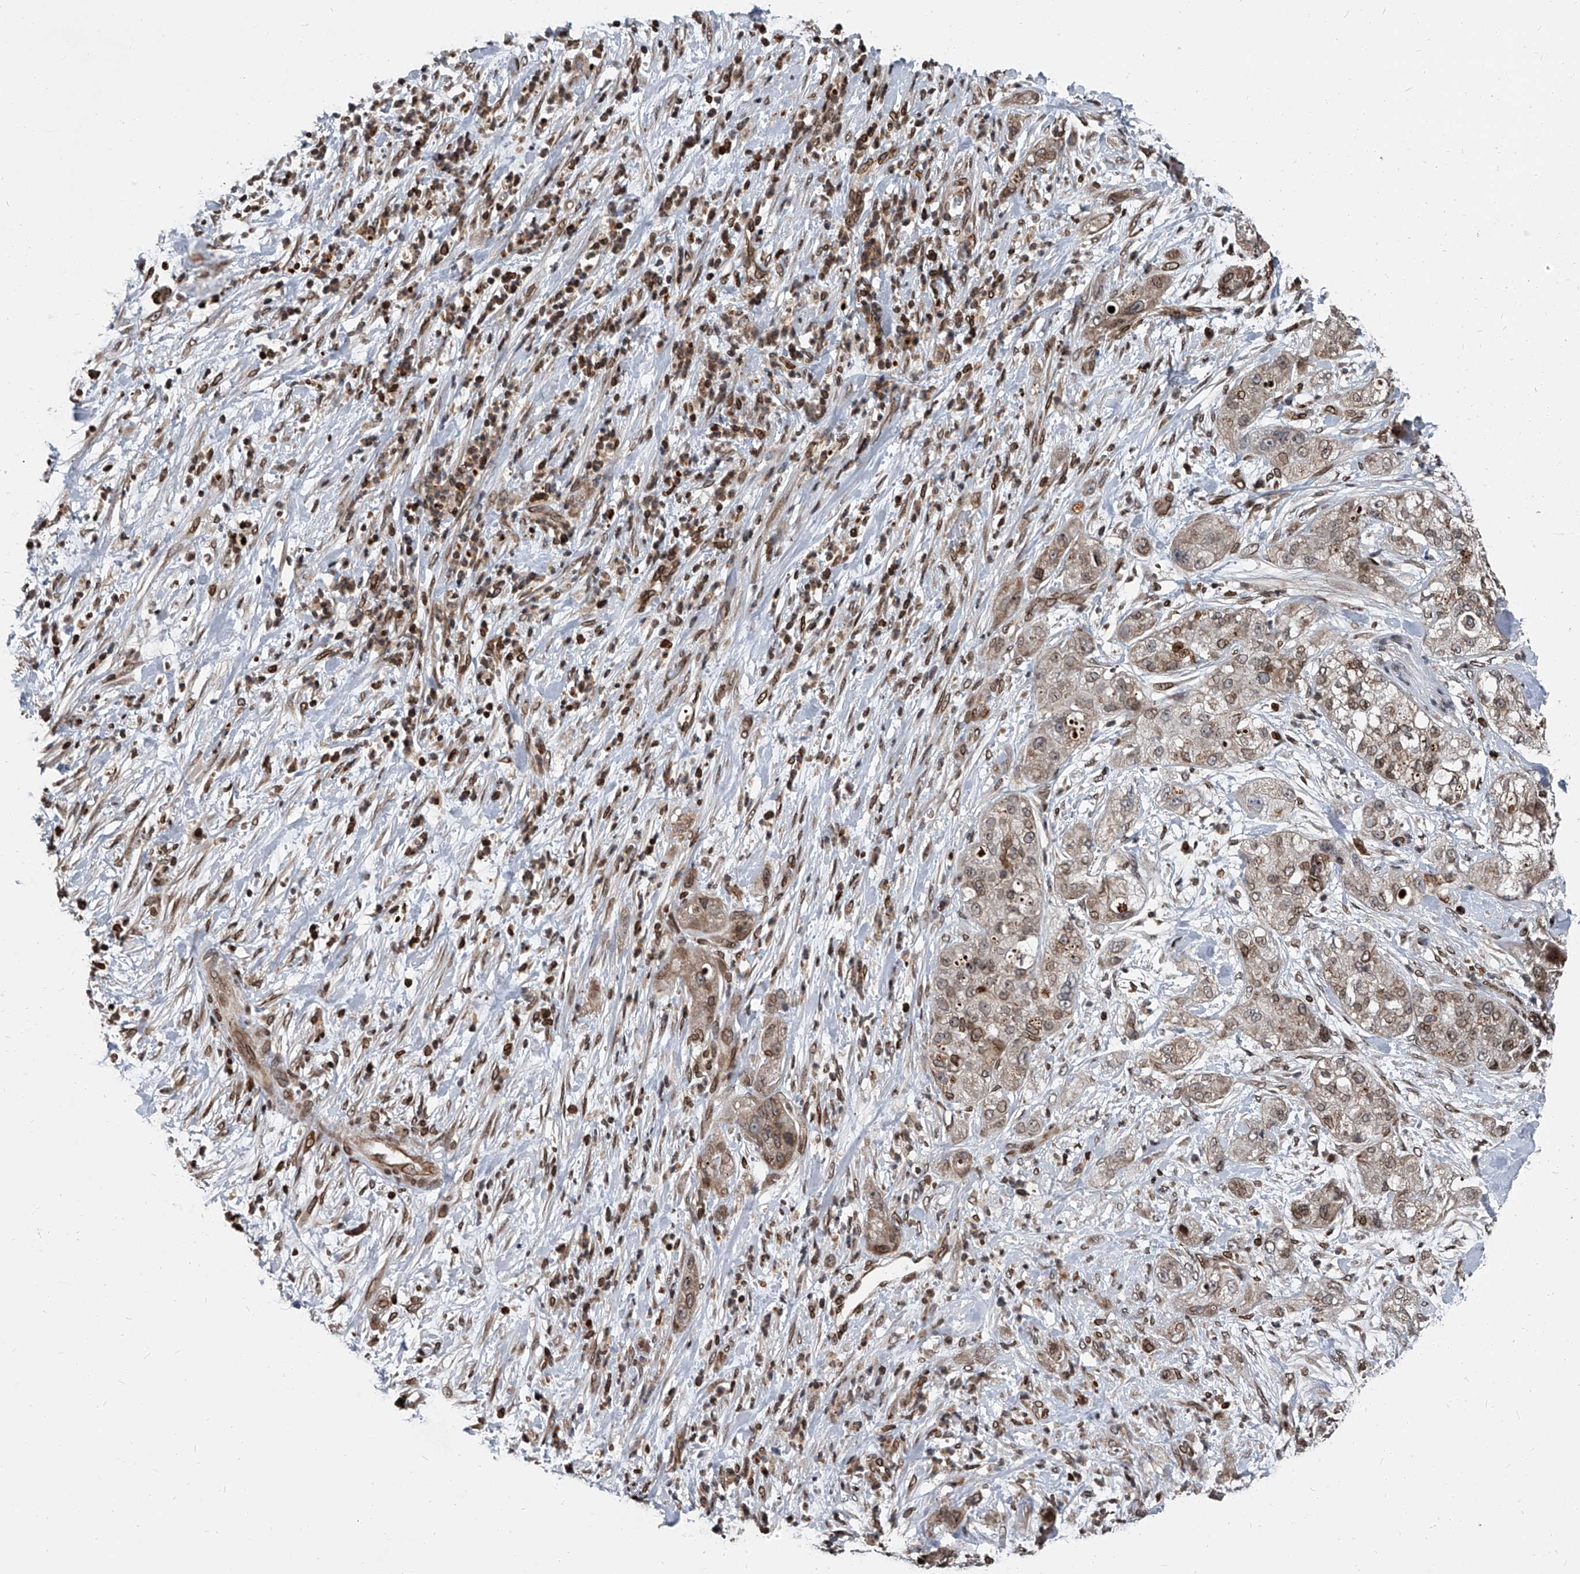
{"staining": {"intensity": "weak", "quantity": ">75%", "location": "cytoplasmic/membranous,nuclear"}, "tissue": "pancreatic cancer", "cell_type": "Tumor cells", "image_type": "cancer", "snomed": [{"axis": "morphology", "description": "Adenocarcinoma, NOS"}, {"axis": "topography", "description": "Pancreas"}], "caption": "This is a photomicrograph of immunohistochemistry (IHC) staining of pancreatic cancer (adenocarcinoma), which shows weak staining in the cytoplasmic/membranous and nuclear of tumor cells.", "gene": "PHF20", "patient": {"sex": "female", "age": 78}}